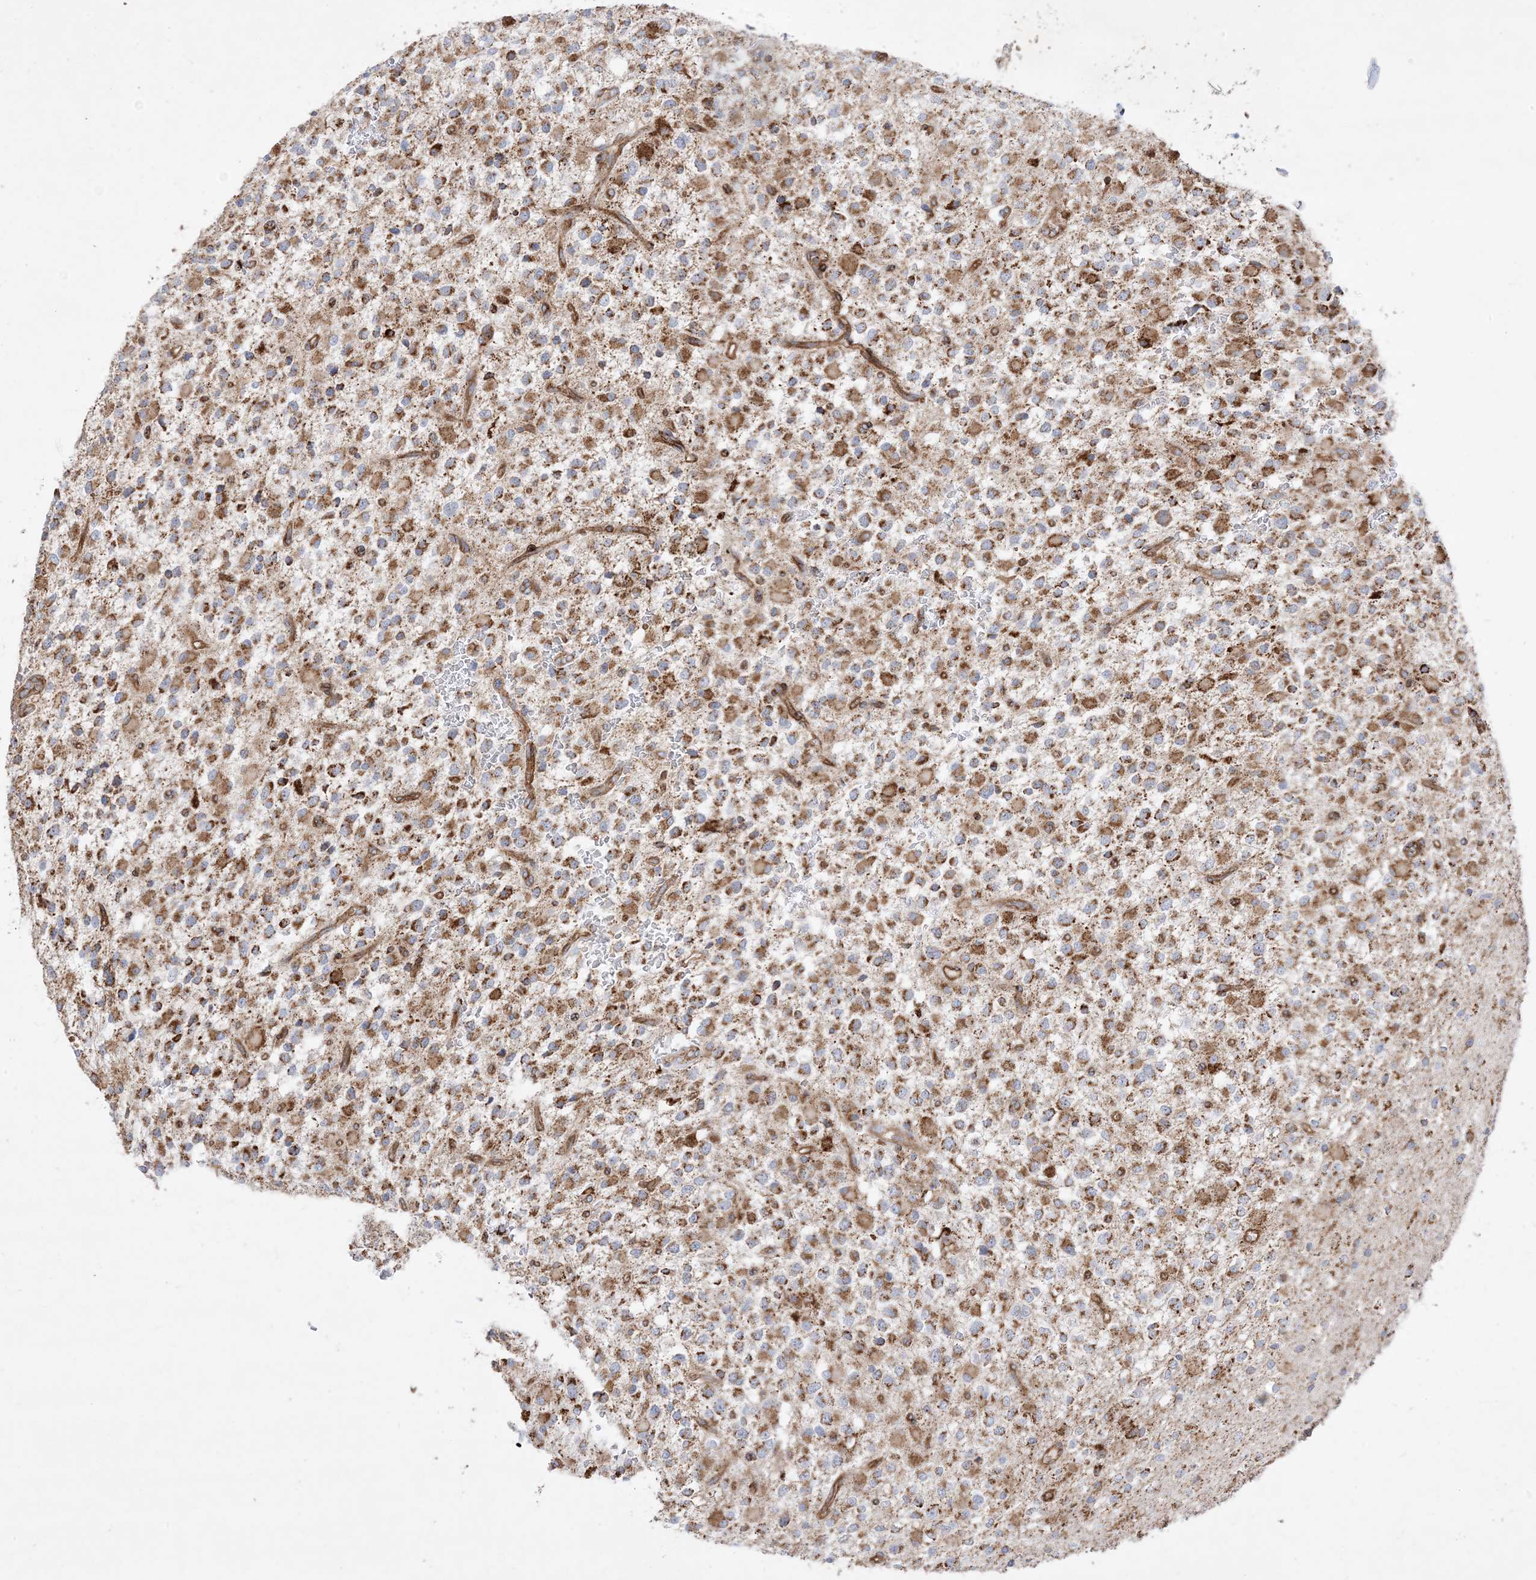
{"staining": {"intensity": "moderate", "quantity": ">75%", "location": "cytoplasmic/membranous"}, "tissue": "glioma", "cell_type": "Tumor cells", "image_type": "cancer", "snomed": [{"axis": "morphology", "description": "Glioma, malignant, High grade"}, {"axis": "topography", "description": "Brain"}], "caption": "Malignant glioma (high-grade) stained with a protein marker exhibits moderate staining in tumor cells.", "gene": "NDUFAF3", "patient": {"sex": "male", "age": 34}}